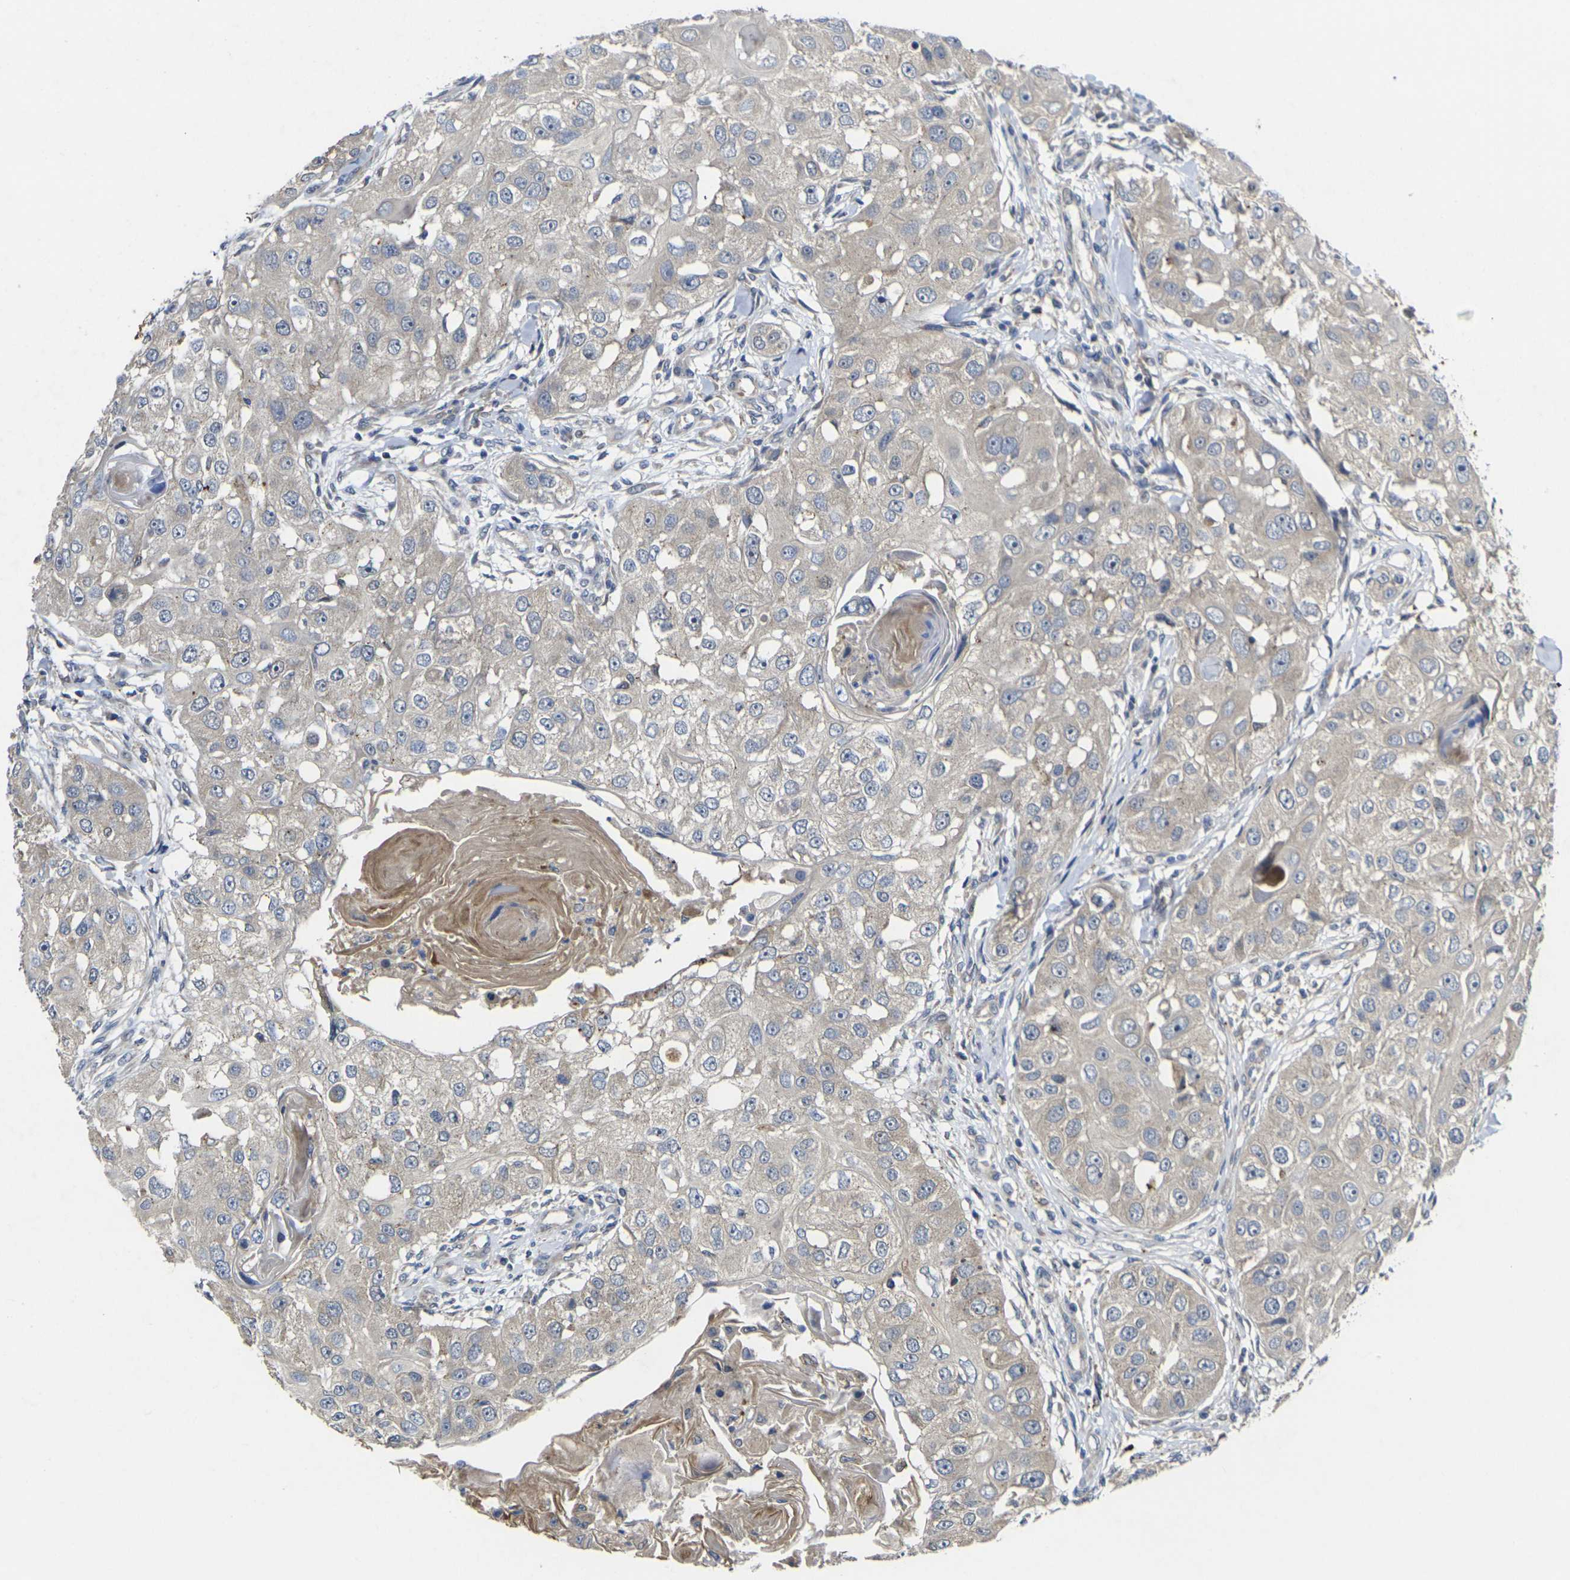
{"staining": {"intensity": "weak", "quantity": "<25%", "location": "cytoplasmic/membranous"}, "tissue": "head and neck cancer", "cell_type": "Tumor cells", "image_type": "cancer", "snomed": [{"axis": "morphology", "description": "Normal tissue, NOS"}, {"axis": "morphology", "description": "Squamous cell carcinoma, NOS"}, {"axis": "topography", "description": "Skeletal muscle"}, {"axis": "topography", "description": "Head-Neck"}], "caption": "Immunohistochemistry micrograph of human head and neck squamous cell carcinoma stained for a protein (brown), which reveals no staining in tumor cells.", "gene": "GNA12", "patient": {"sex": "male", "age": 51}}